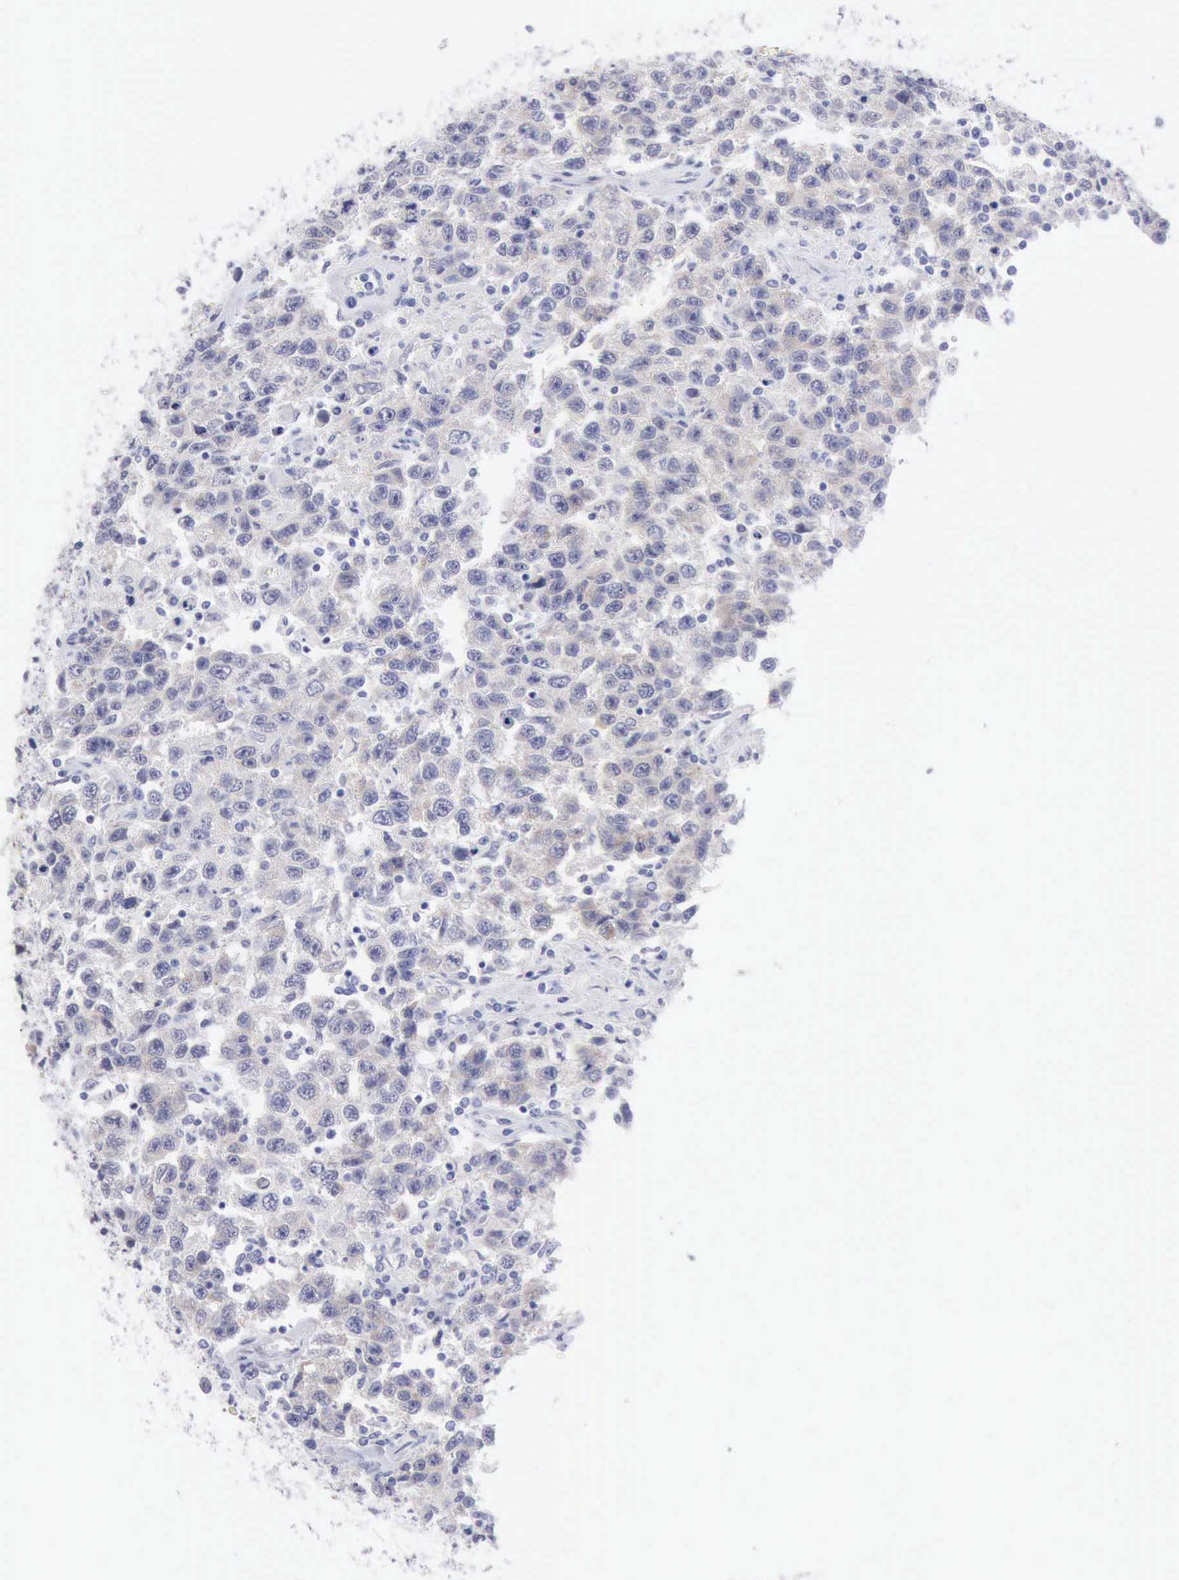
{"staining": {"intensity": "weak", "quantity": "25%-75%", "location": "cytoplasmic/membranous"}, "tissue": "testis cancer", "cell_type": "Tumor cells", "image_type": "cancer", "snomed": [{"axis": "morphology", "description": "Seminoma, NOS"}, {"axis": "topography", "description": "Testis"}], "caption": "Testis cancer stained with DAB IHC exhibits low levels of weak cytoplasmic/membranous positivity in about 25%-75% of tumor cells. (Stains: DAB in brown, nuclei in blue, Microscopy: brightfield microscopy at high magnification).", "gene": "ANGEL1", "patient": {"sex": "male", "age": 41}}